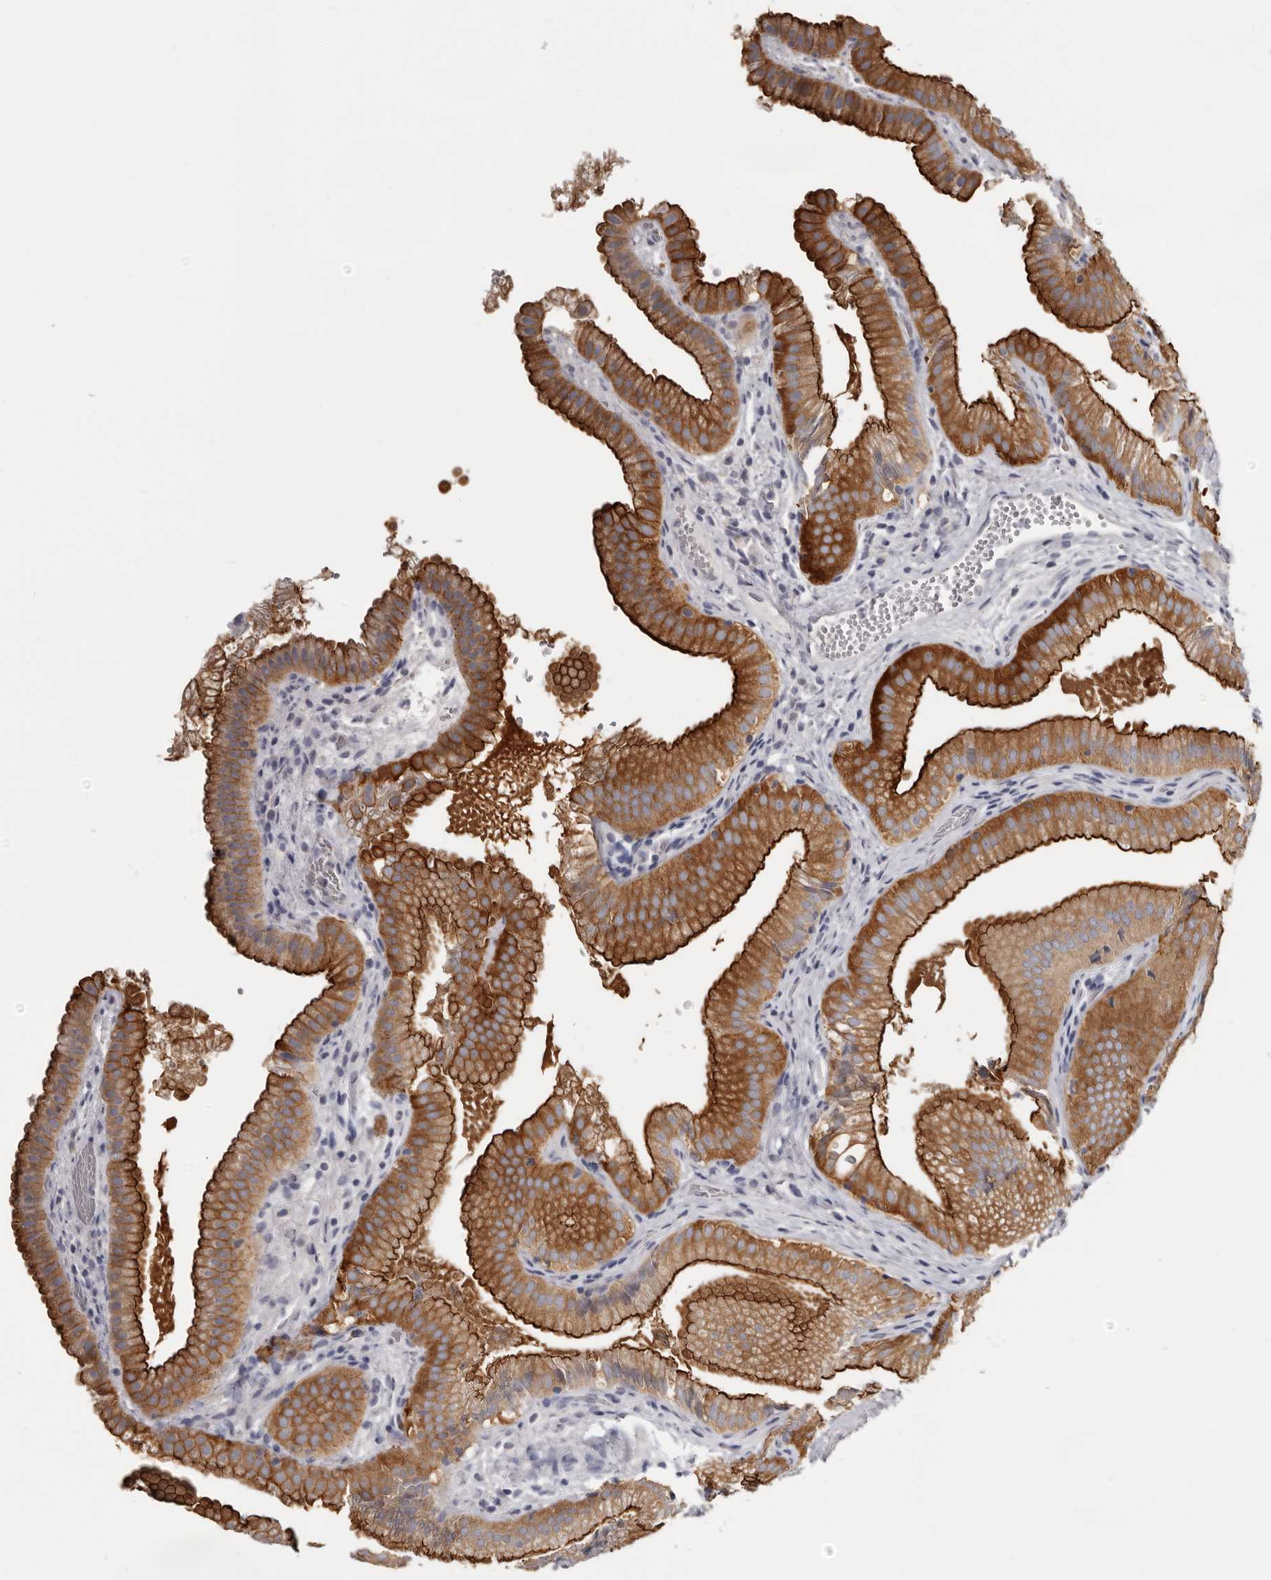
{"staining": {"intensity": "strong", "quantity": ">75%", "location": "cytoplasmic/membranous"}, "tissue": "gallbladder", "cell_type": "Glandular cells", "image_type": "normal", "snomed": [{"axis": "morphology", "description": "Normal tissue, NOS"}, {"axis": "topography", "description": "Gallbladder"}], "caption": "Immunohistochemistry (IHC) histopathology image of normal gallbladder: human gallbladder stained using IHC shows high levels of strong protein expression localized specifically in the cytoplasmic/membranous of glandular cells, appearing as a cytoplasmic/membranous brown color.", "gene": "CGN", "patient": {"sex": "female", "age": 30}}